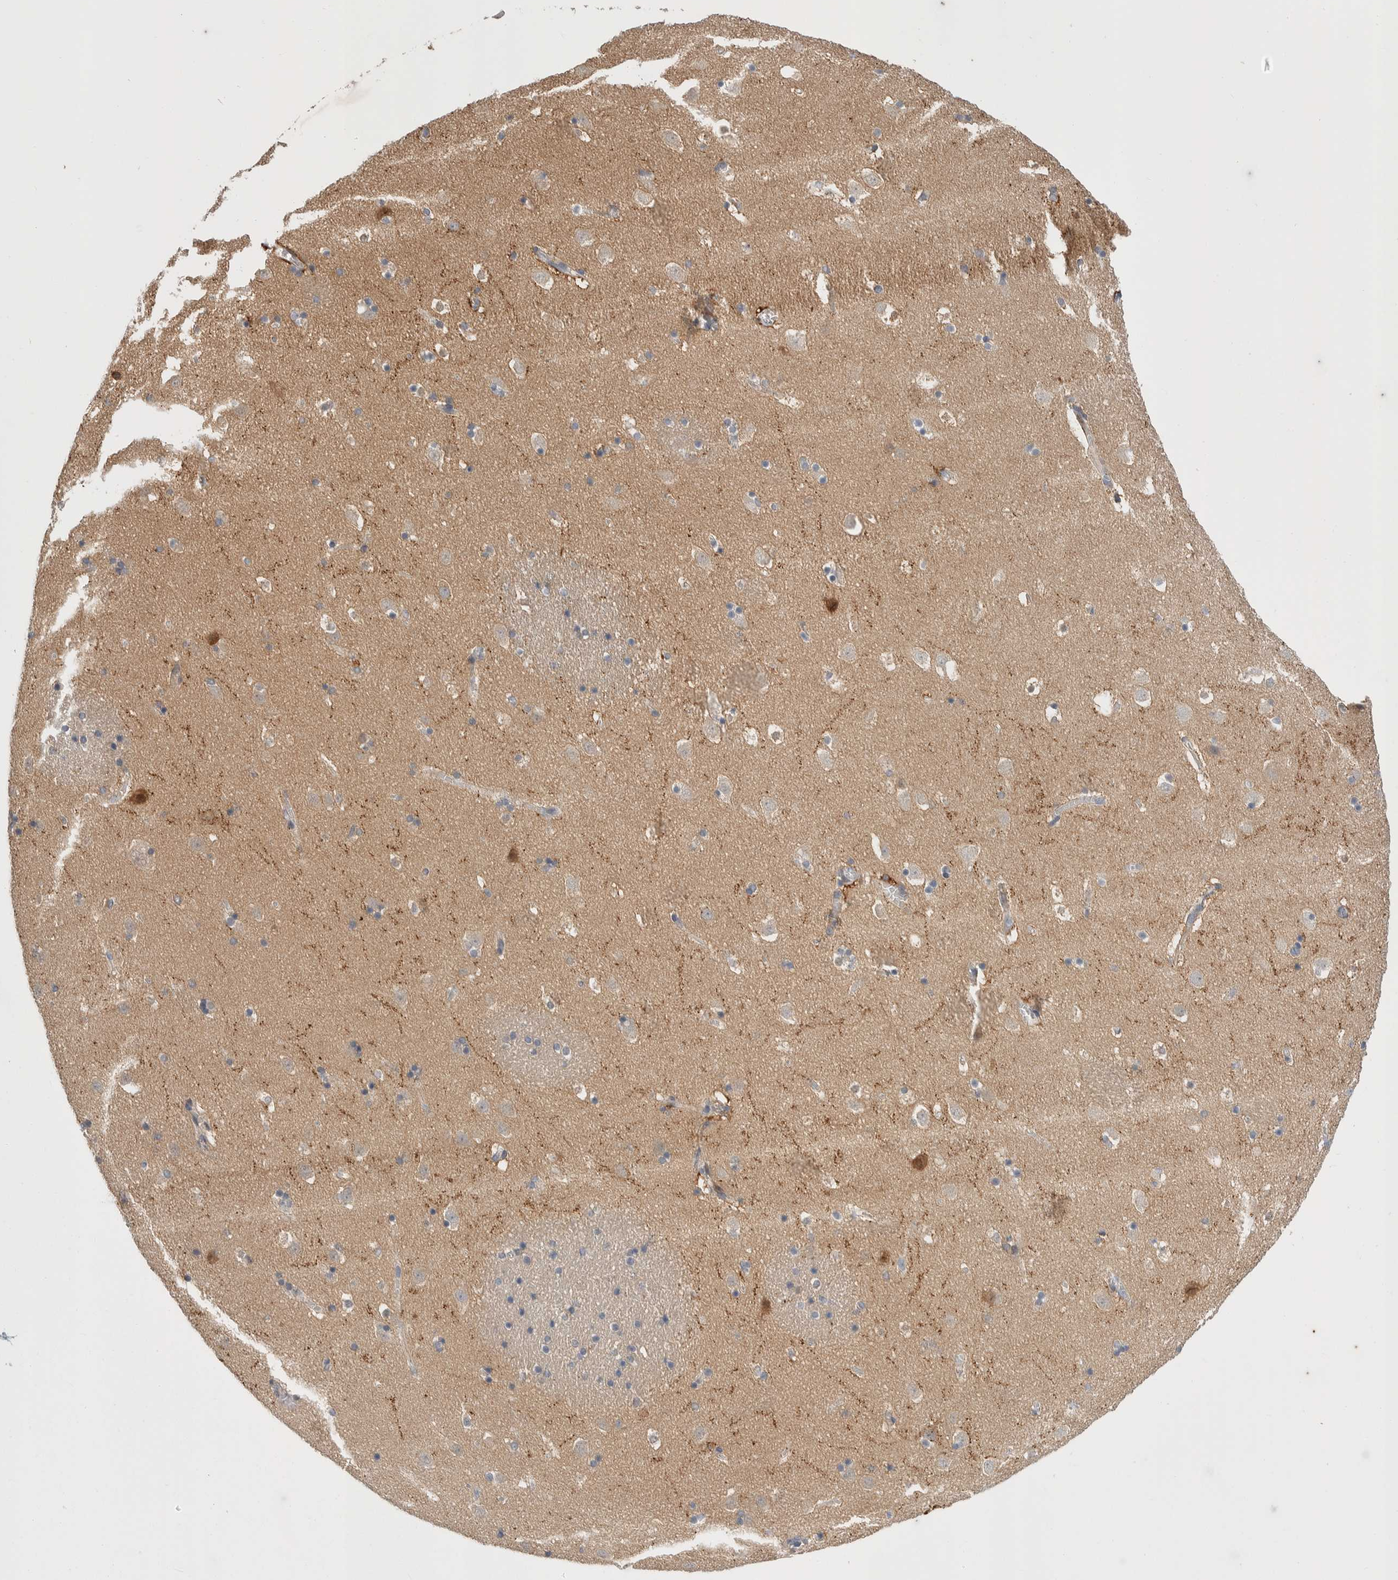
{"staining": {"intensity": "negative", "quantity": "none", "location": "none"}, "tissue": "caudate", "cell_type": "Glial cells", "image_type": "normal", "snomed": [{"axis": "morphology", "description": "Normal tissue, NOS"}, {"axis": "topography", "description": "Lateral ventricle wall"}], "caption": "IHC histopathology image of unremarkable caudate: human caudate stained with DAB (3,3'-diaminobenzidine) shows no significant protein positivity in glial cells. (Brightfield microscopy of DAB (3,3'-diaminobenzidine) IHC at high magnification).", "gene": "ZNF862", "patient": {"sex": "male", "age": 45}}